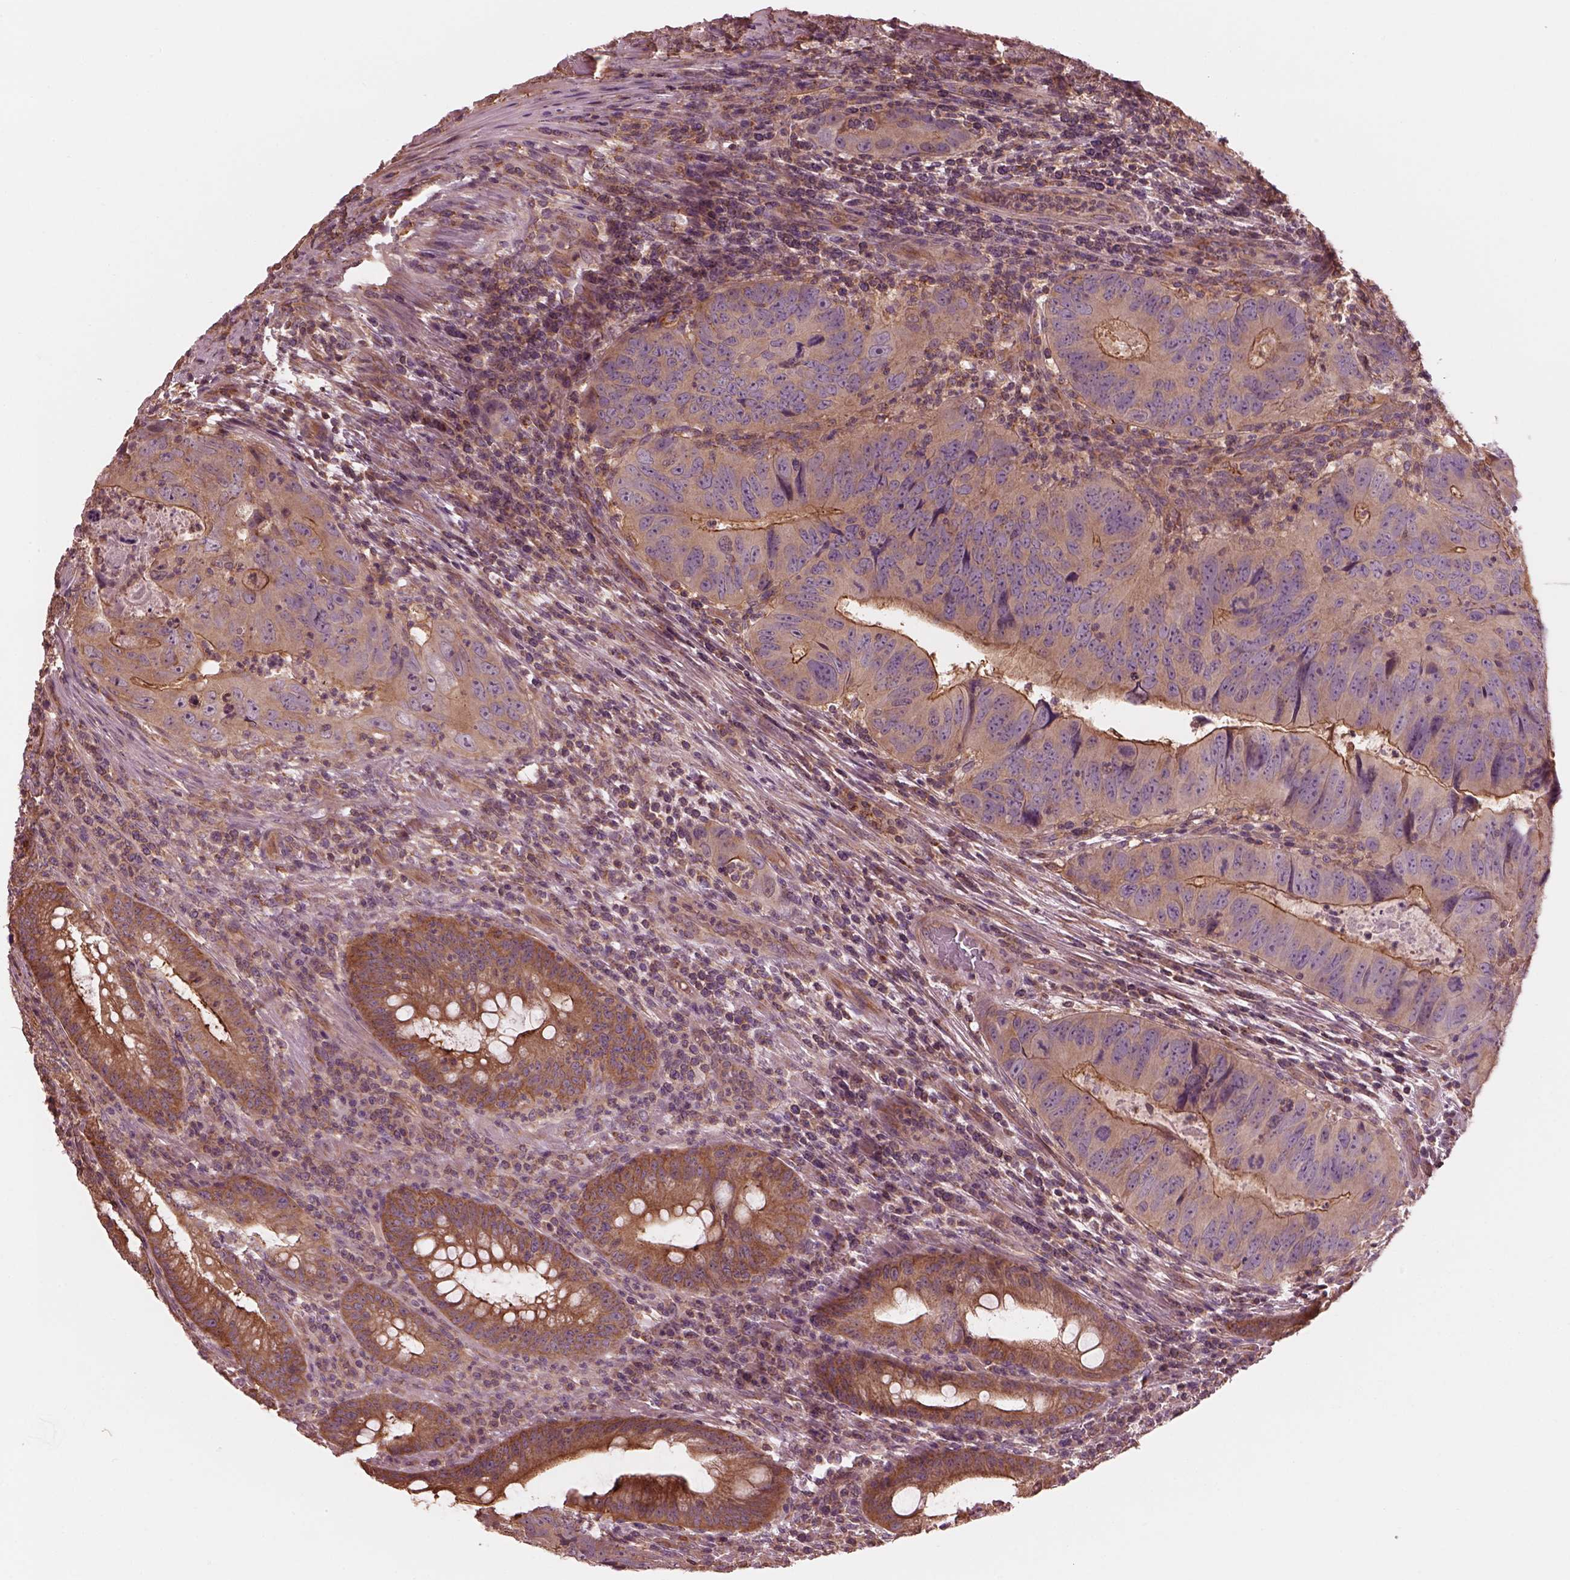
{"staining": {"intensity": "strong", "quantity": "<25%", "location": "cytoplasmic/membranous"}, "tissue": "colorectal cancer", "cell_type": "Tumor cells", "image_type": "cancer", "snomed": [{"axis": "morphology", "description": "Adenocarcinoma, NOS"}, {"axis": "topography", "description": "Colon"}], "caption": "Strong cytoplasmic/membranous protein positivity is appreciated in approximately <25% of tumor cells in colorectal adenocarcinoma. The staining was performed using DAB (3,3'-diaminobenzidine), with brown indicating positive protein expression. Nuclei are stained blue with hematoxylin.", "gene": "STK33", "patient": {"sex": "male", "age": 79}}